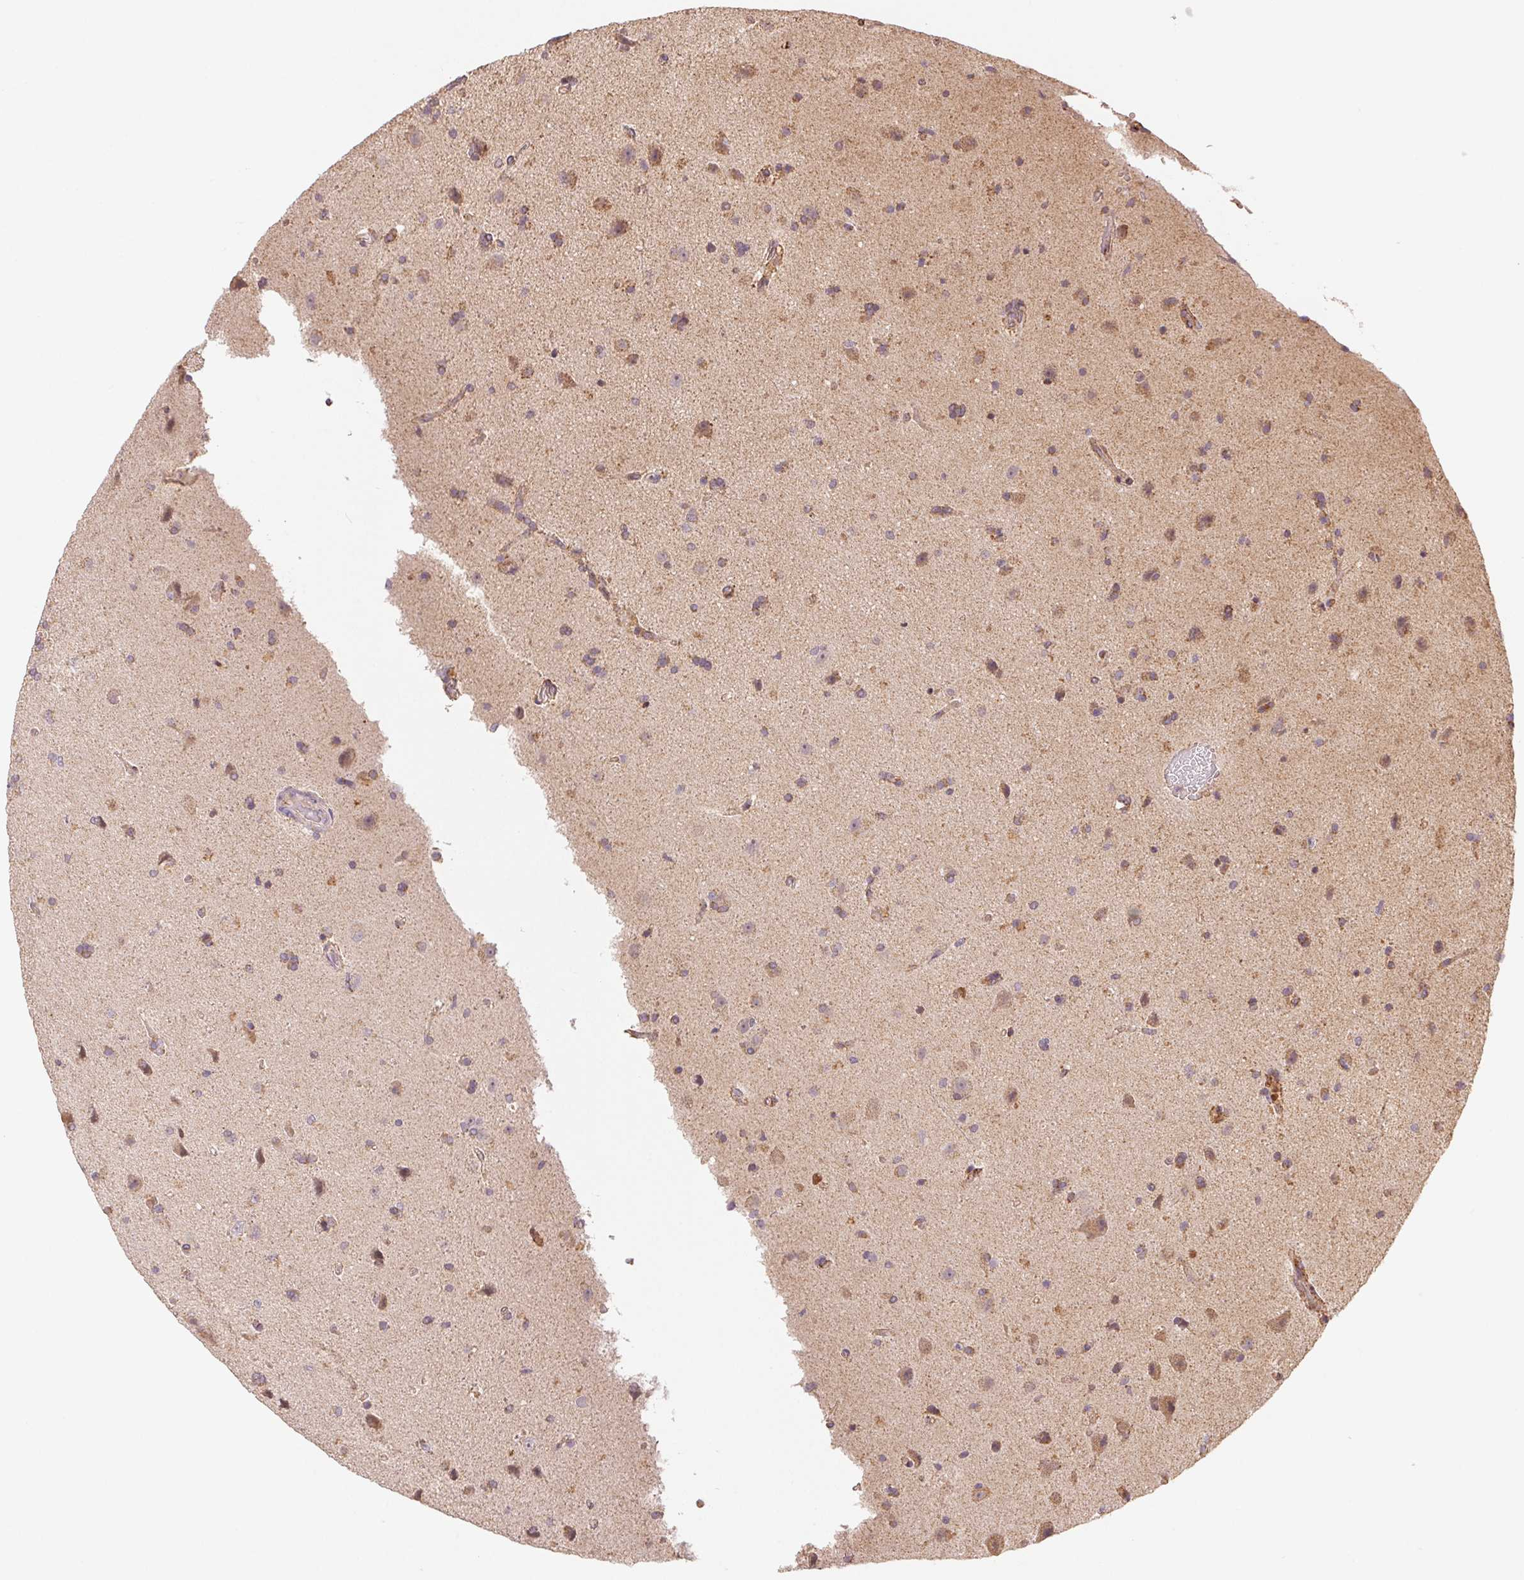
{"staining": {"intensity": "weak", "quantity": "25%-75%", "location": "cytoplasmic/membranous"}, "tissue": "glioma", "cell_type": "Tumor cells", "image_type": "cancer", "snomed": [{"axis": "morphology", "description": "Glioma, malignant, High grade"}, {"axis": "topography", "description": "Cerebral cortex"}], "caption": "Immunohistochemical staining of human high-grade glioma (malignant) reveals low levels of weak cytoplasmic/membranous protein positivity in about 25%-75% of tumor cells. Immunohistochemistry stains the protein in brown and the nuclei are stained blue.", "gene": "HINT2", "patient": {"sex": "male", "age": 70}}